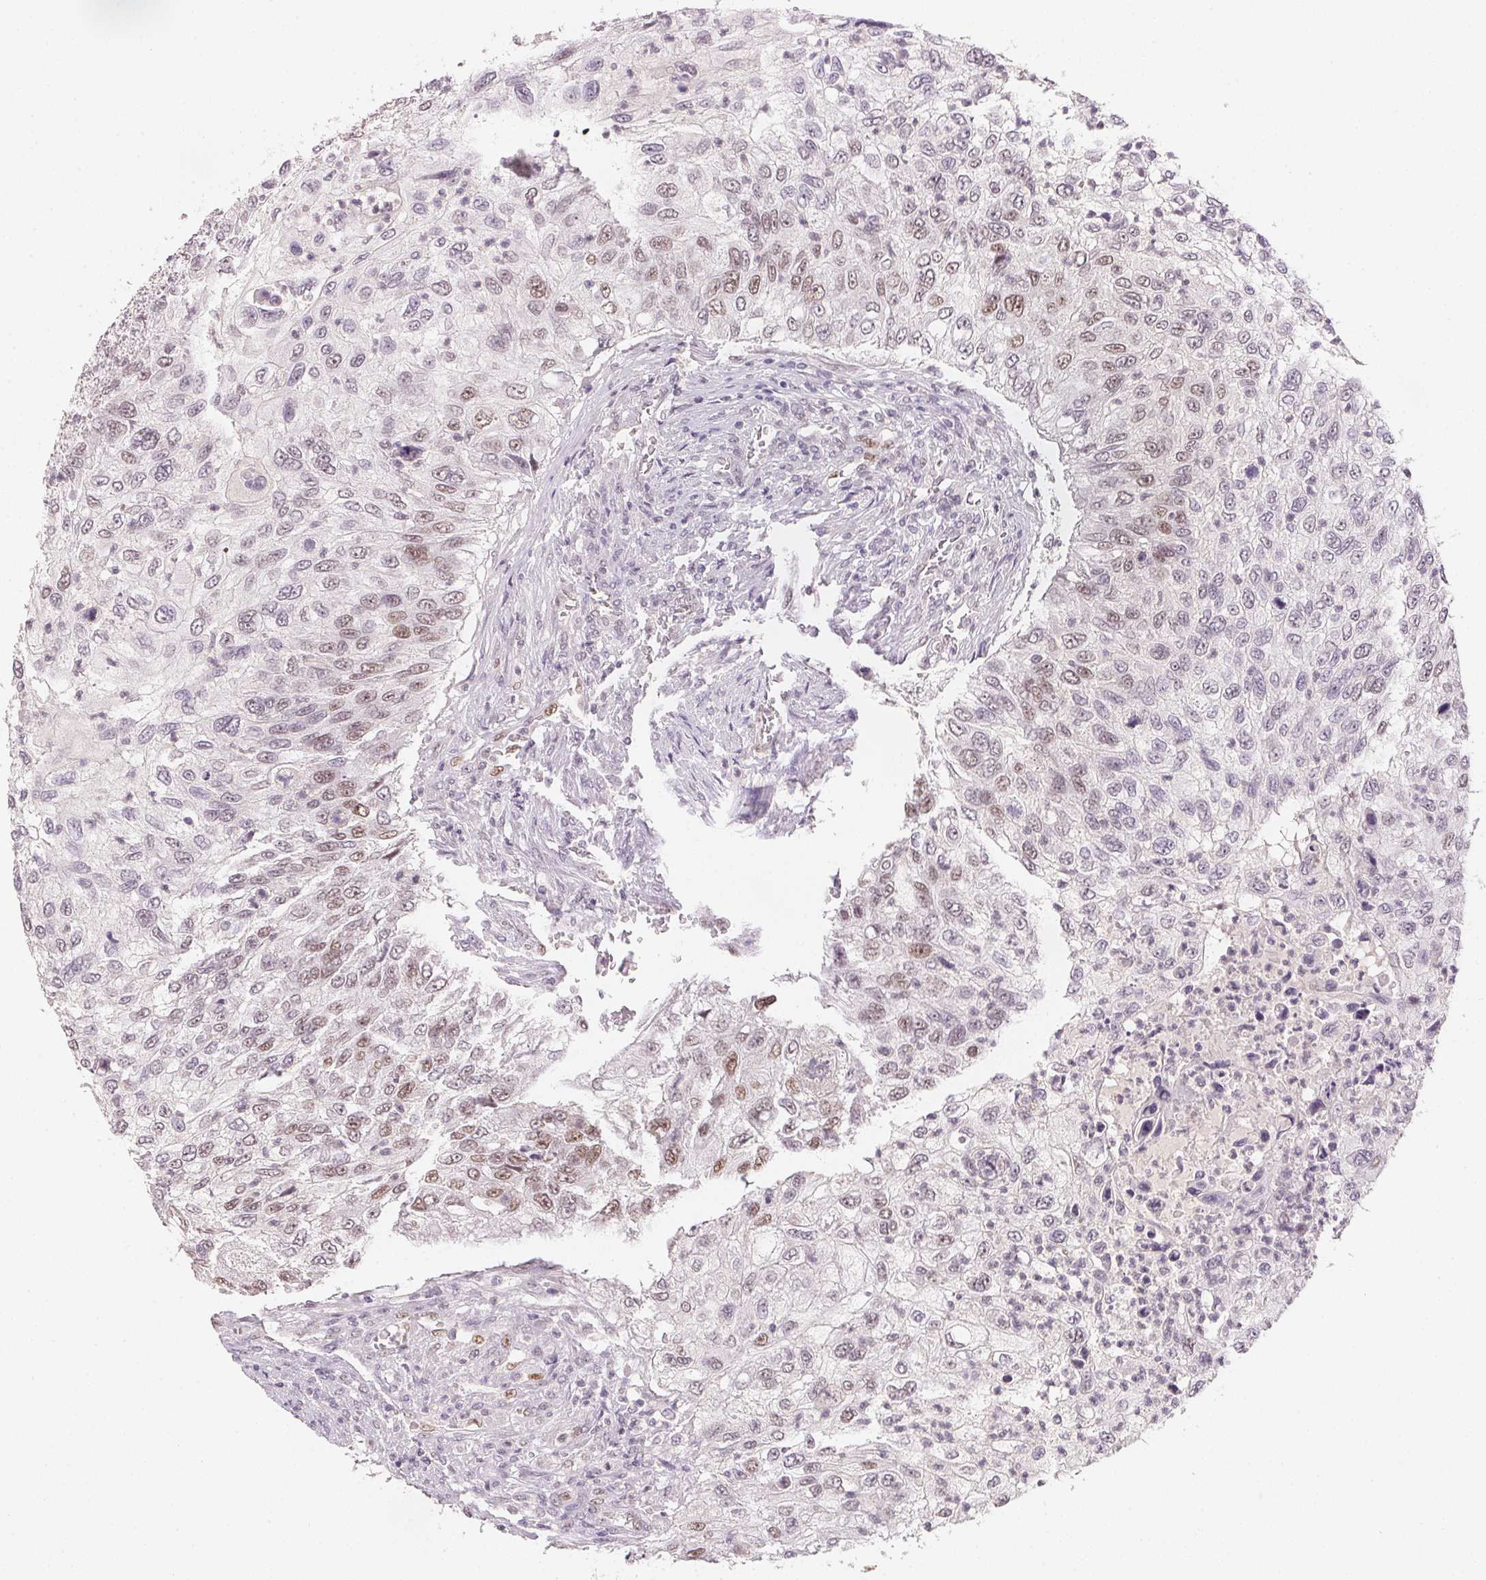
{"staining": {"intensity": "moderate", "quantity": "<25%", "location": "nuclear"}, "tissue": "urothelial cancer", "cell_type": "Tumor cells", "image_type": "cancer", "snomed": [{"axis": "morphology", "description": "Urothelial carcinoma, High grade"}, {"axis": "topography", "description": "Urinary bladder"}], "caption": "An immunohistochemistry (IHC) micrograph of tumor tissue is shown. Protein staining in brown labels moderate nuclear positivity in urothelial cancer within tumor cells.", "gene": "POLR3G", "patient": {"sex": "female", "age": 60}}